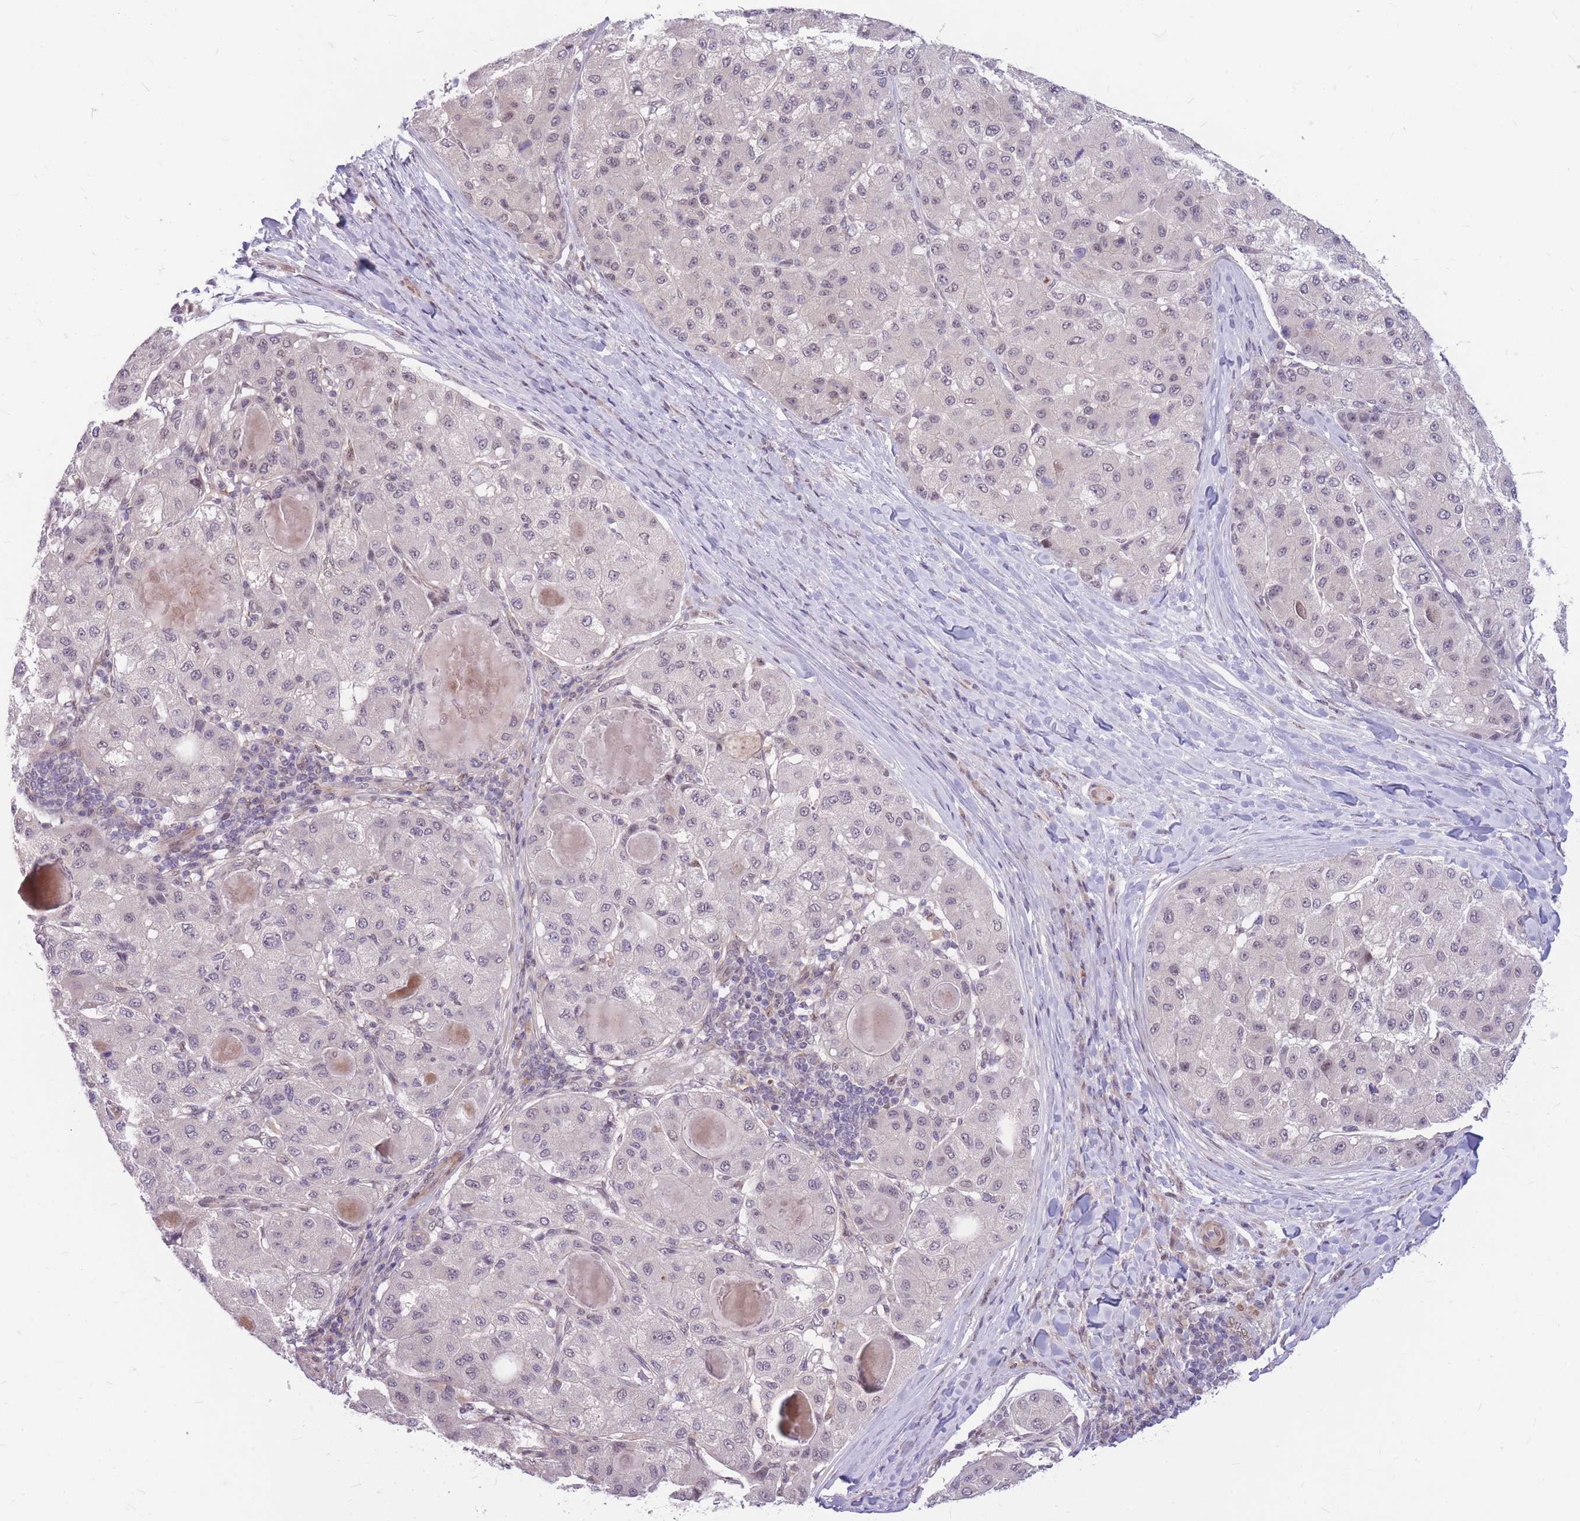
{"staining": {"intensity": "negative", "quantity": "none", "location": "none"}, "tissue": "liver cancer", "cell_type": "Tumor cells", "image_type": "cancer", "snomed": [{"axis": "morphology", "description": "Carcinoma, Hepatocellular, NOS"}, {"axis": "topography", "description": "Liver"}], "caption": "Immunohistochemistry (IHC) photomicrograph of neoplastic tissue: human hepatocellular carcinoma (liver) stained with DAB (3,3'-diaminobenzidine) reveals no significant protein expression in tumor cells. Nuclei are stained in blue.", "gene": "ERCC2", "patient": {"sex": "male", "age": 80}}